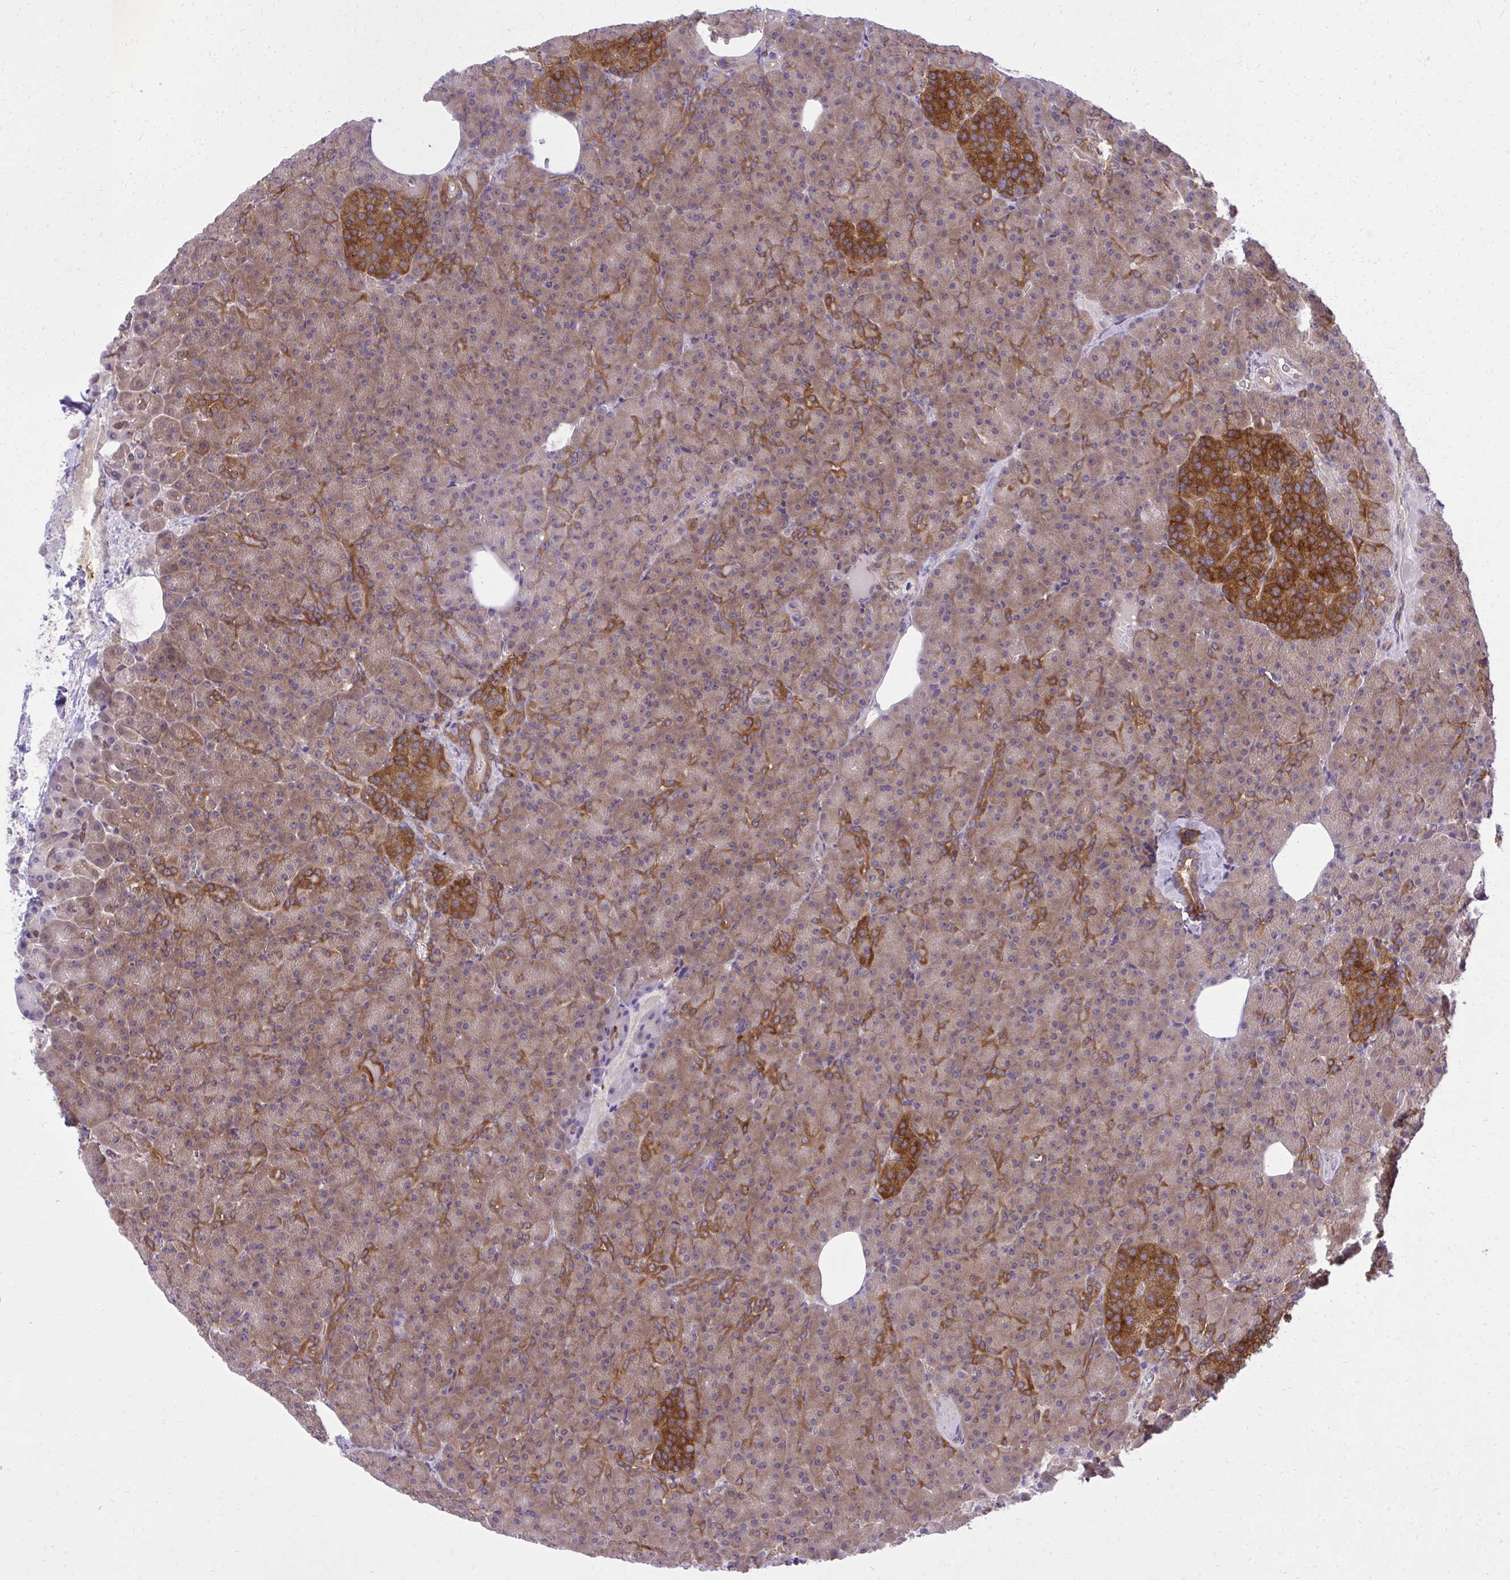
{"staining": {"intensity": "moderate", "quantity": ">75%", "location": "cytoplasmic/membranous"}, "tissue": "pancreas", "cell_type": "Exocrine glandular cells", "image_type": "normal", "snomed": [{"axis": "morphology", "description": "Normal tissue, NOS"}, {"axis": "topography", "description": "Pancreas"}], "caption": "The immunohistochemical stain highlights moderate cytoplasmic/membranous expression in exocrine glandular cells of normal pancreas.", "gene": "PPP5C", "patient": {"sex": "female", "age": 74}}